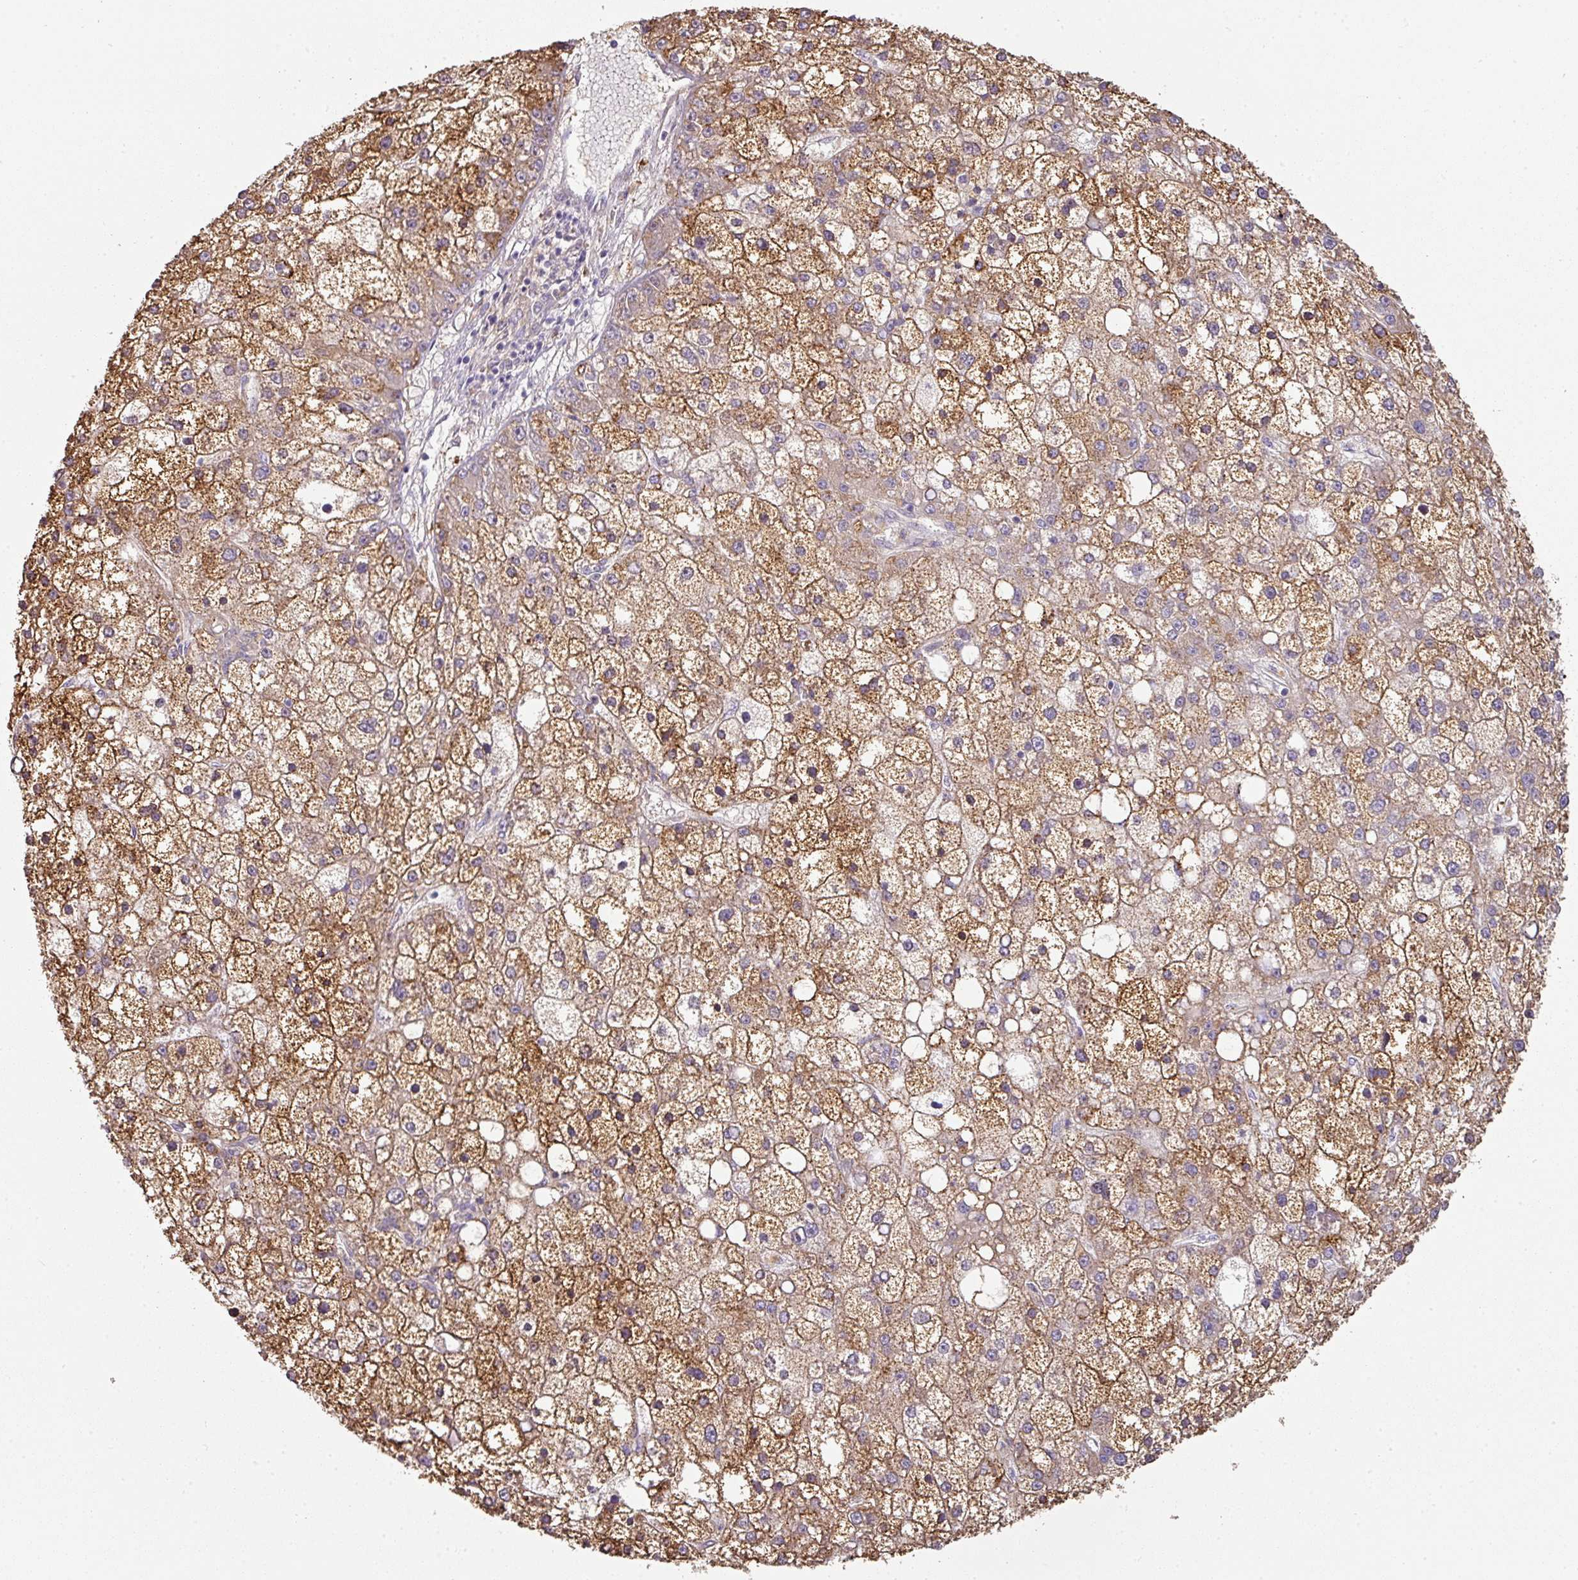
{"staining": {"intensity": "moderate", "quantity": ">75%", "location": "cytoplasmic/membranous"}, "tissue": "liver cancer", "cell_type": "Tumor cells", "image_type": "cancer", "snomed": [{"axis": "morphology", "description": "Carcinoma, Hepatocellular, NOS"}, {"axis": "topography", "description": "Liver"}], "caption": "The micrograph exhibits immunohistochemical staining of liver cancer (hepatocellular carcinoma). There is moderate cytoplasmic/membranous expression is seen in about >75% of tumor cells.", "gene": "CCZ1", "patient": {"sex": "male", "age": 67}}